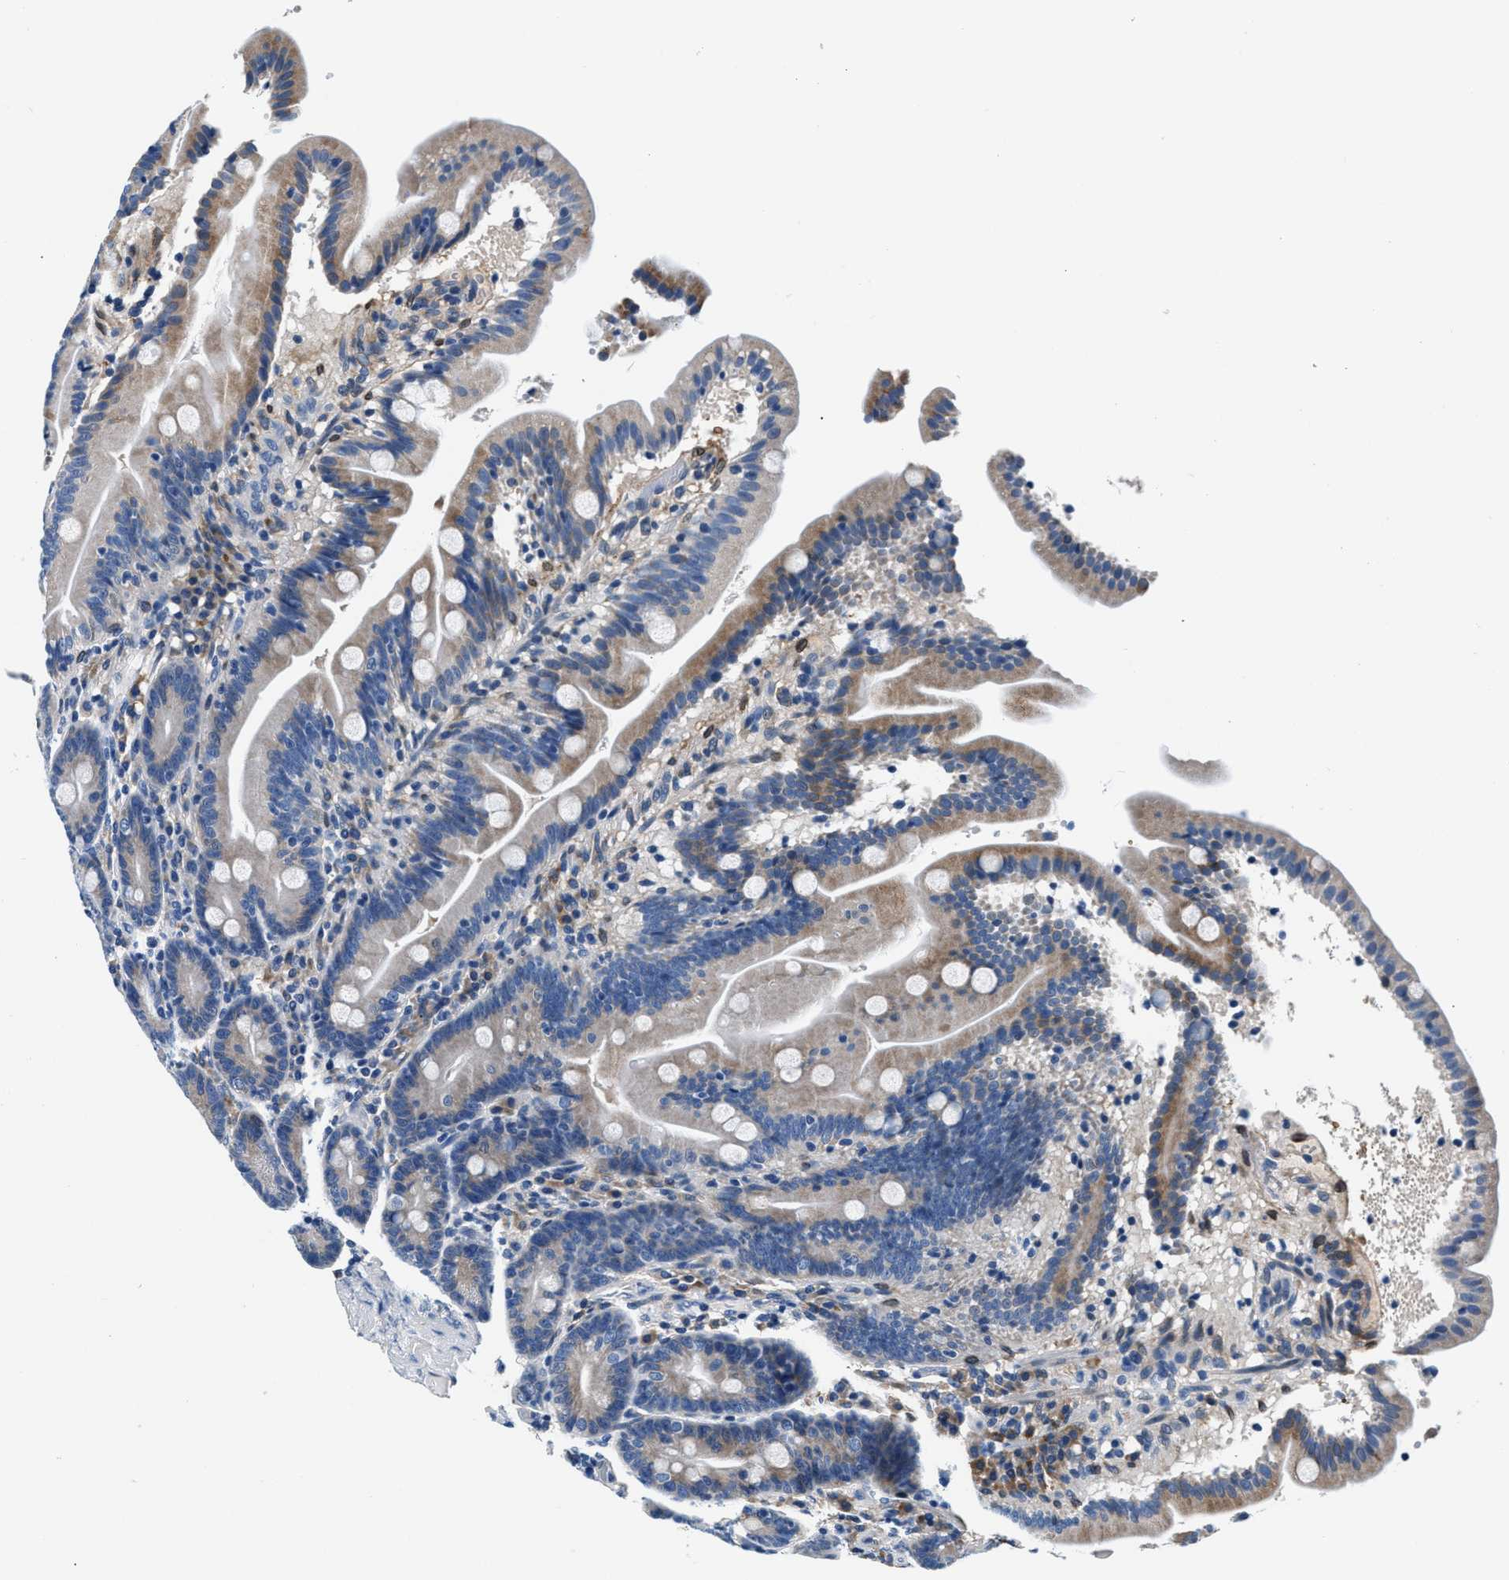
{"staining": {"intensity": "weak", "quantity": "<25%", "location": "cytoplasmic/membranous"}, "tissue": "duodenum", "cell_type": "Glandular cells", "image_type": "normal", "snomed": [{"axis": "morphology", "description": "Normal tissue, NOS"}, {"axis": "topography", "description": "Duodenum"}], "caption": "Glandular cells show no significant protein positivity in normal duodenum. (IHC, brightfield microscopy, high magnification).", "gene": "SLFN11", "patient": {"sex": "male", "age": 54}}